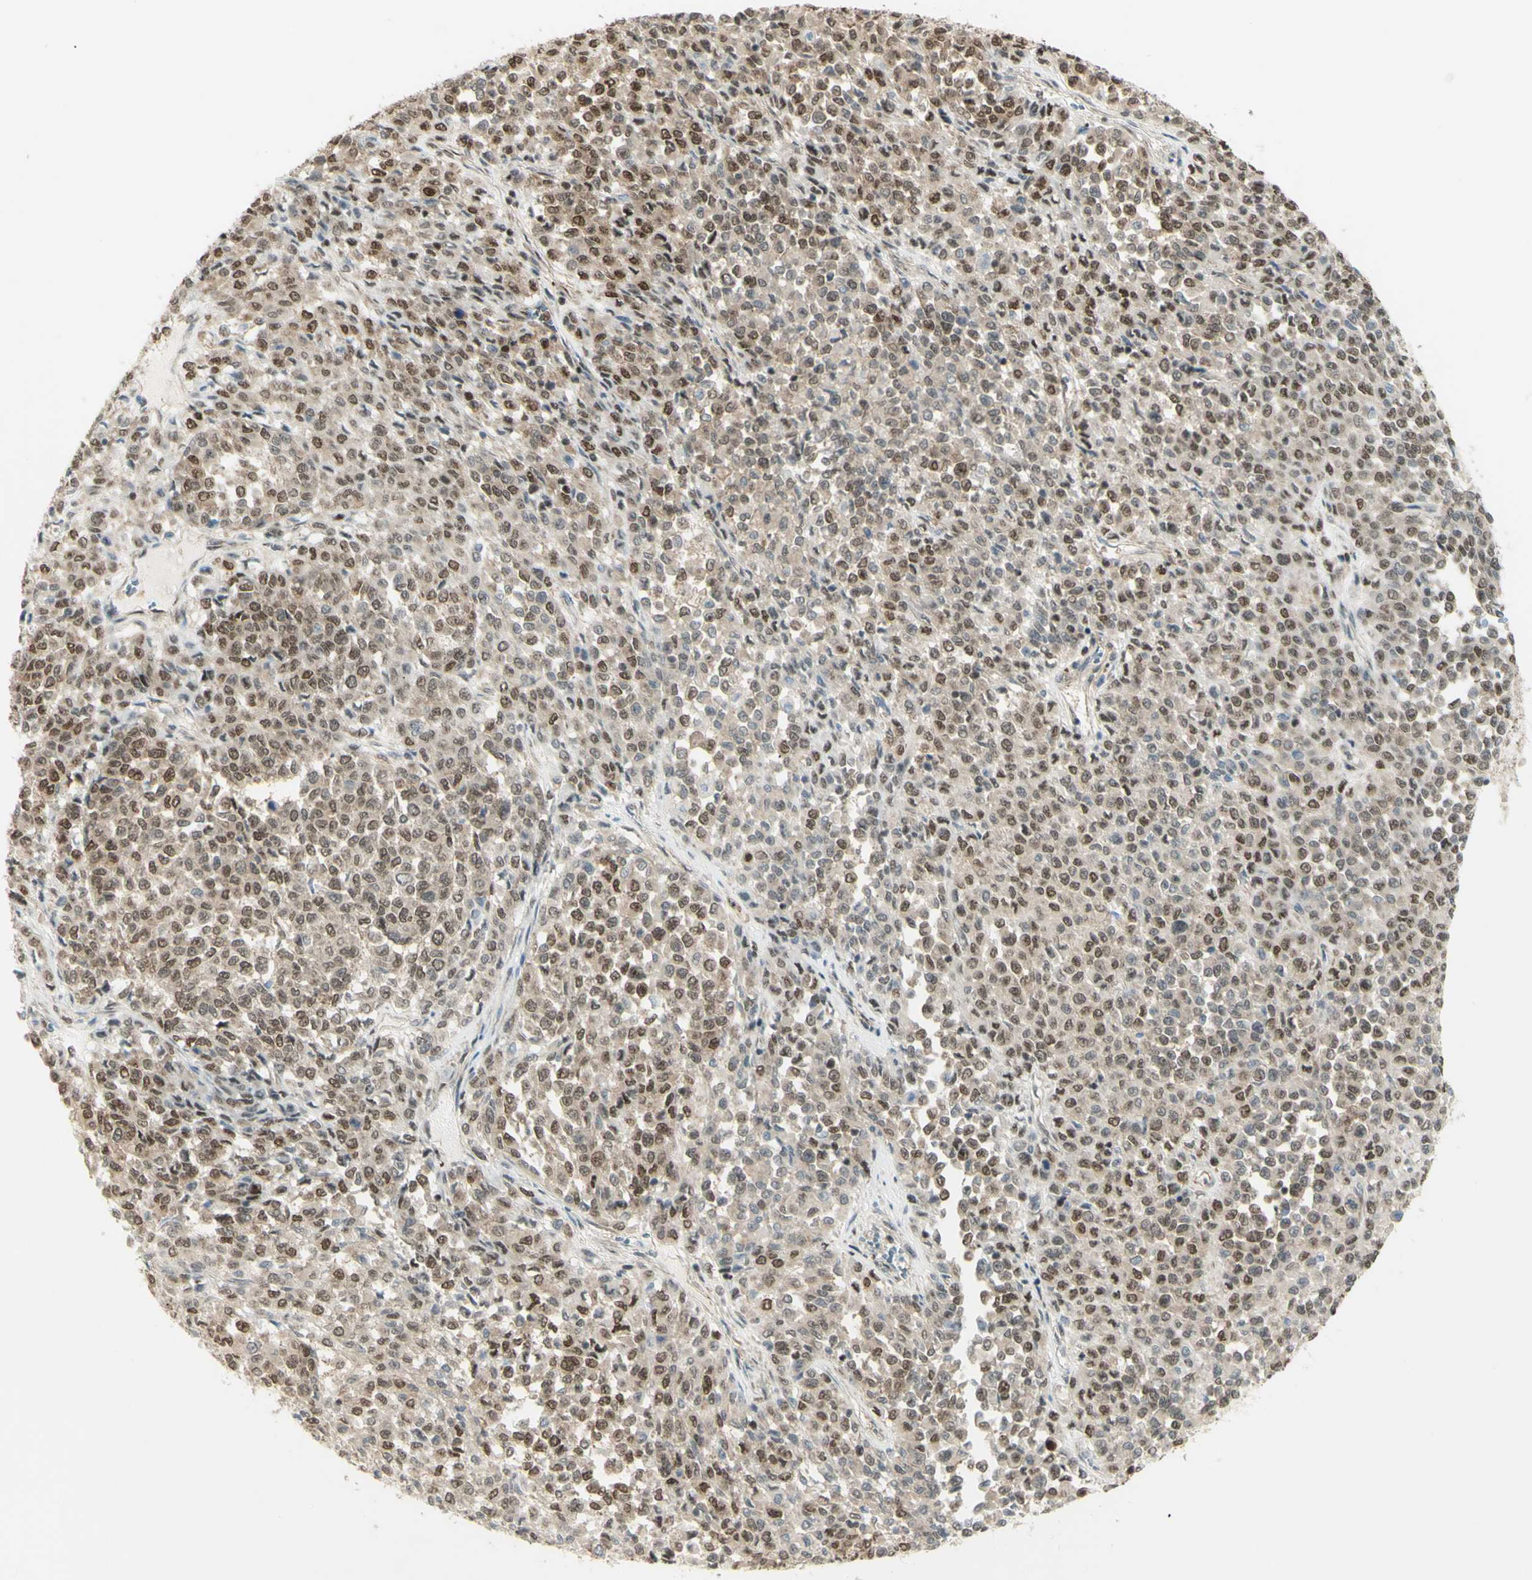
{"staining": {"intensity": "moderate", "quantity": ">75%", "location": "nuclear"}, "tissue": "melanoma", "cell_type": "Tumor cells", "image_type": "cancer", "snomed": [{"axis": "morphology", "description": "Malignant melanoma, Metastatic site"}, {"axis": "topography", "description": "Pancreas"}], "caption": "Brown immunohistochemical staining in melanoma displays moderate nuclear staining in about >75% of tumor cells.", "gene": "ZMYM6", "patient": {"sex": "female", "age": 30}}